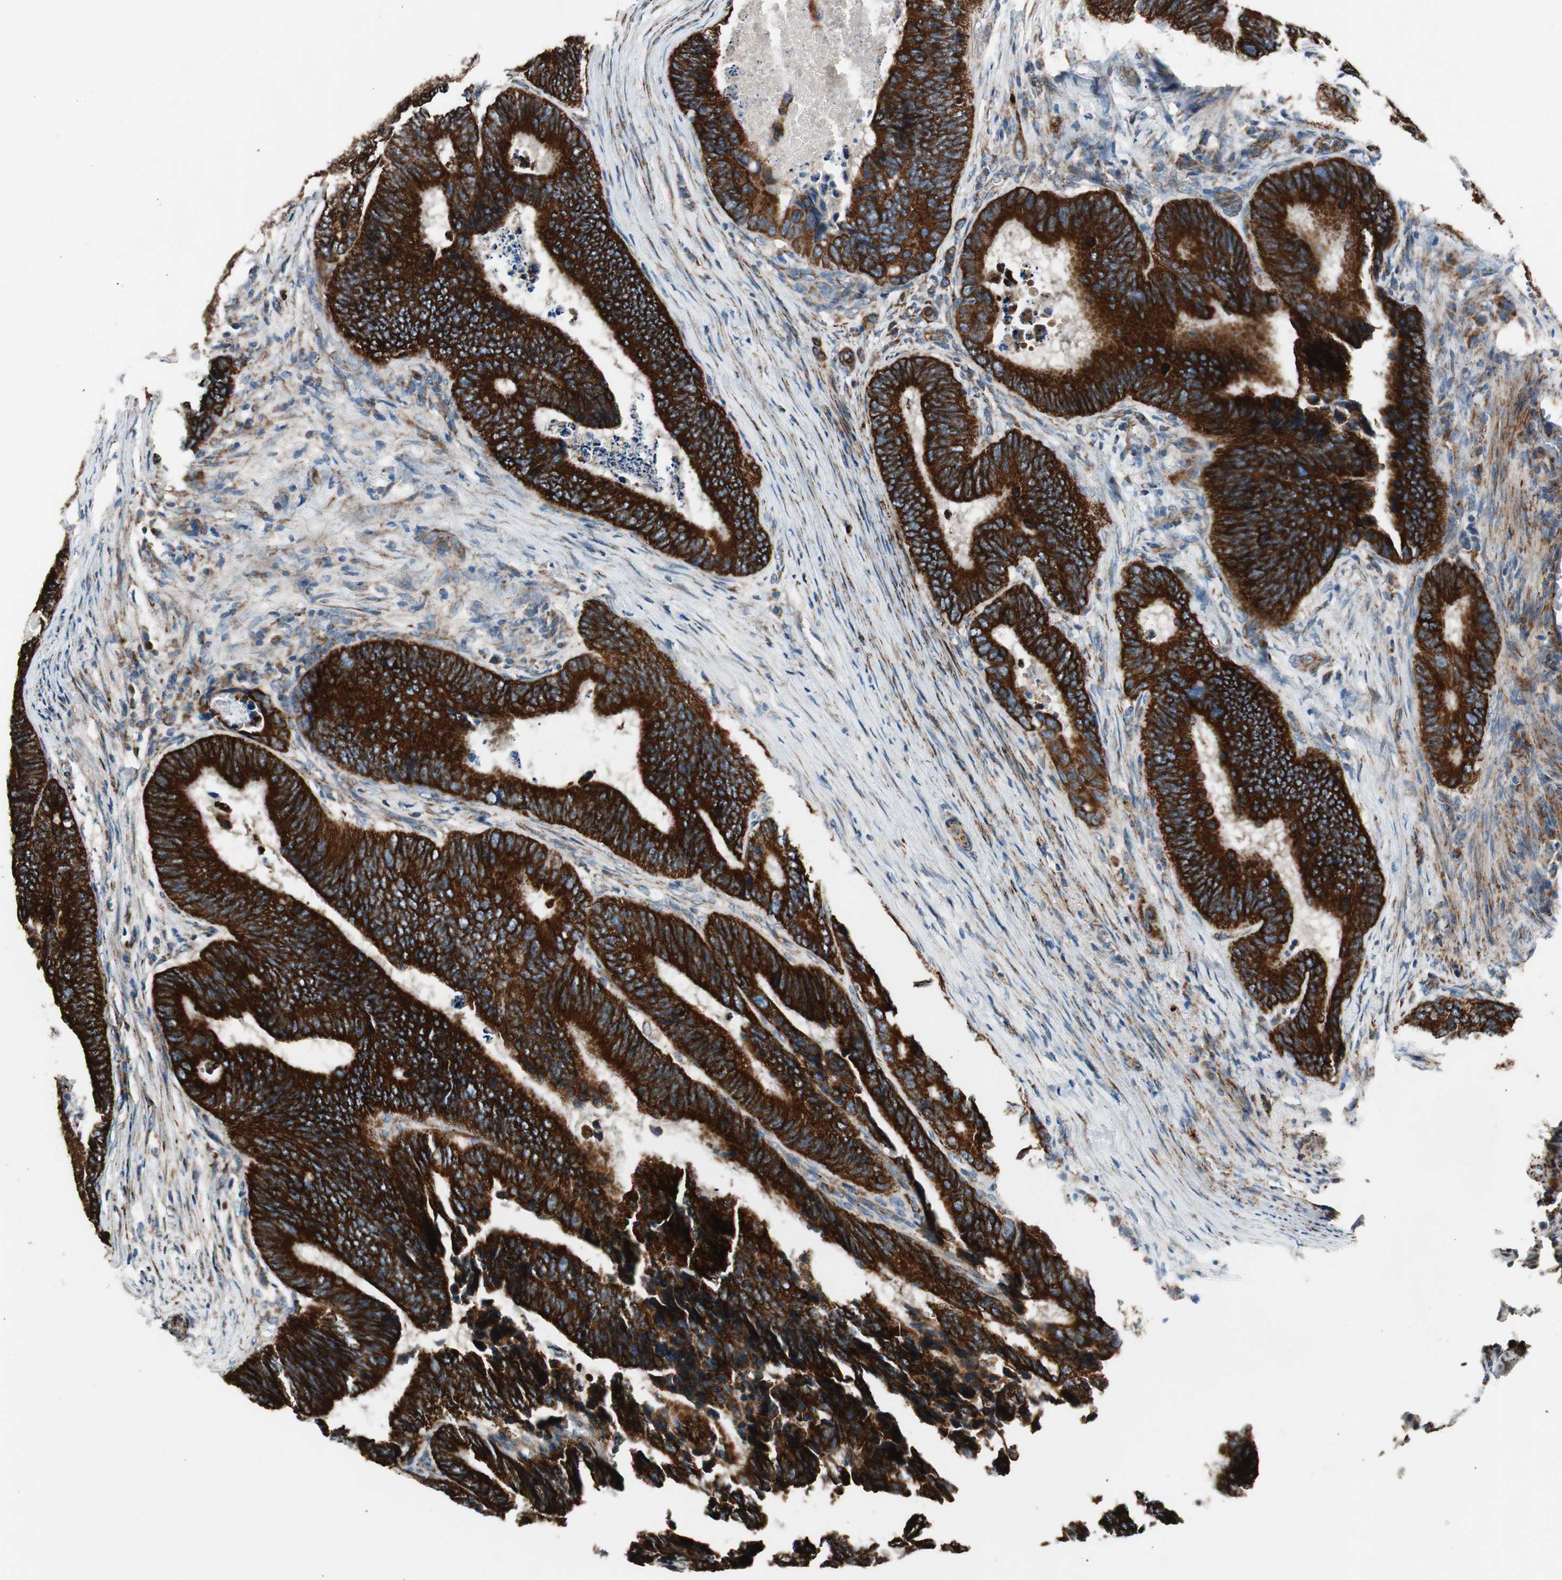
{"staining": {"intensity": "strong", "quantity": ">75%", "location": "cytoplasmic/membranous"}, "tissue": "colorectal cancer", "cell_type": "Tumor cells", "image_type": "cancer", "snomed": [{"axis": "morphology", "description": "Adenocarcinoma, NOS"}, {"axis": "topography", "description": "Colon"}], "caption": "This histopathology image reveals immunohistochemistry (IHC) staining of human adenocarcinoma (colorectal), with high strong cytoplasmic/membranous expression in about >75% of tumor cells.", "gene": "AKAP1", "patient": {"sex": "male", "age": 72}}